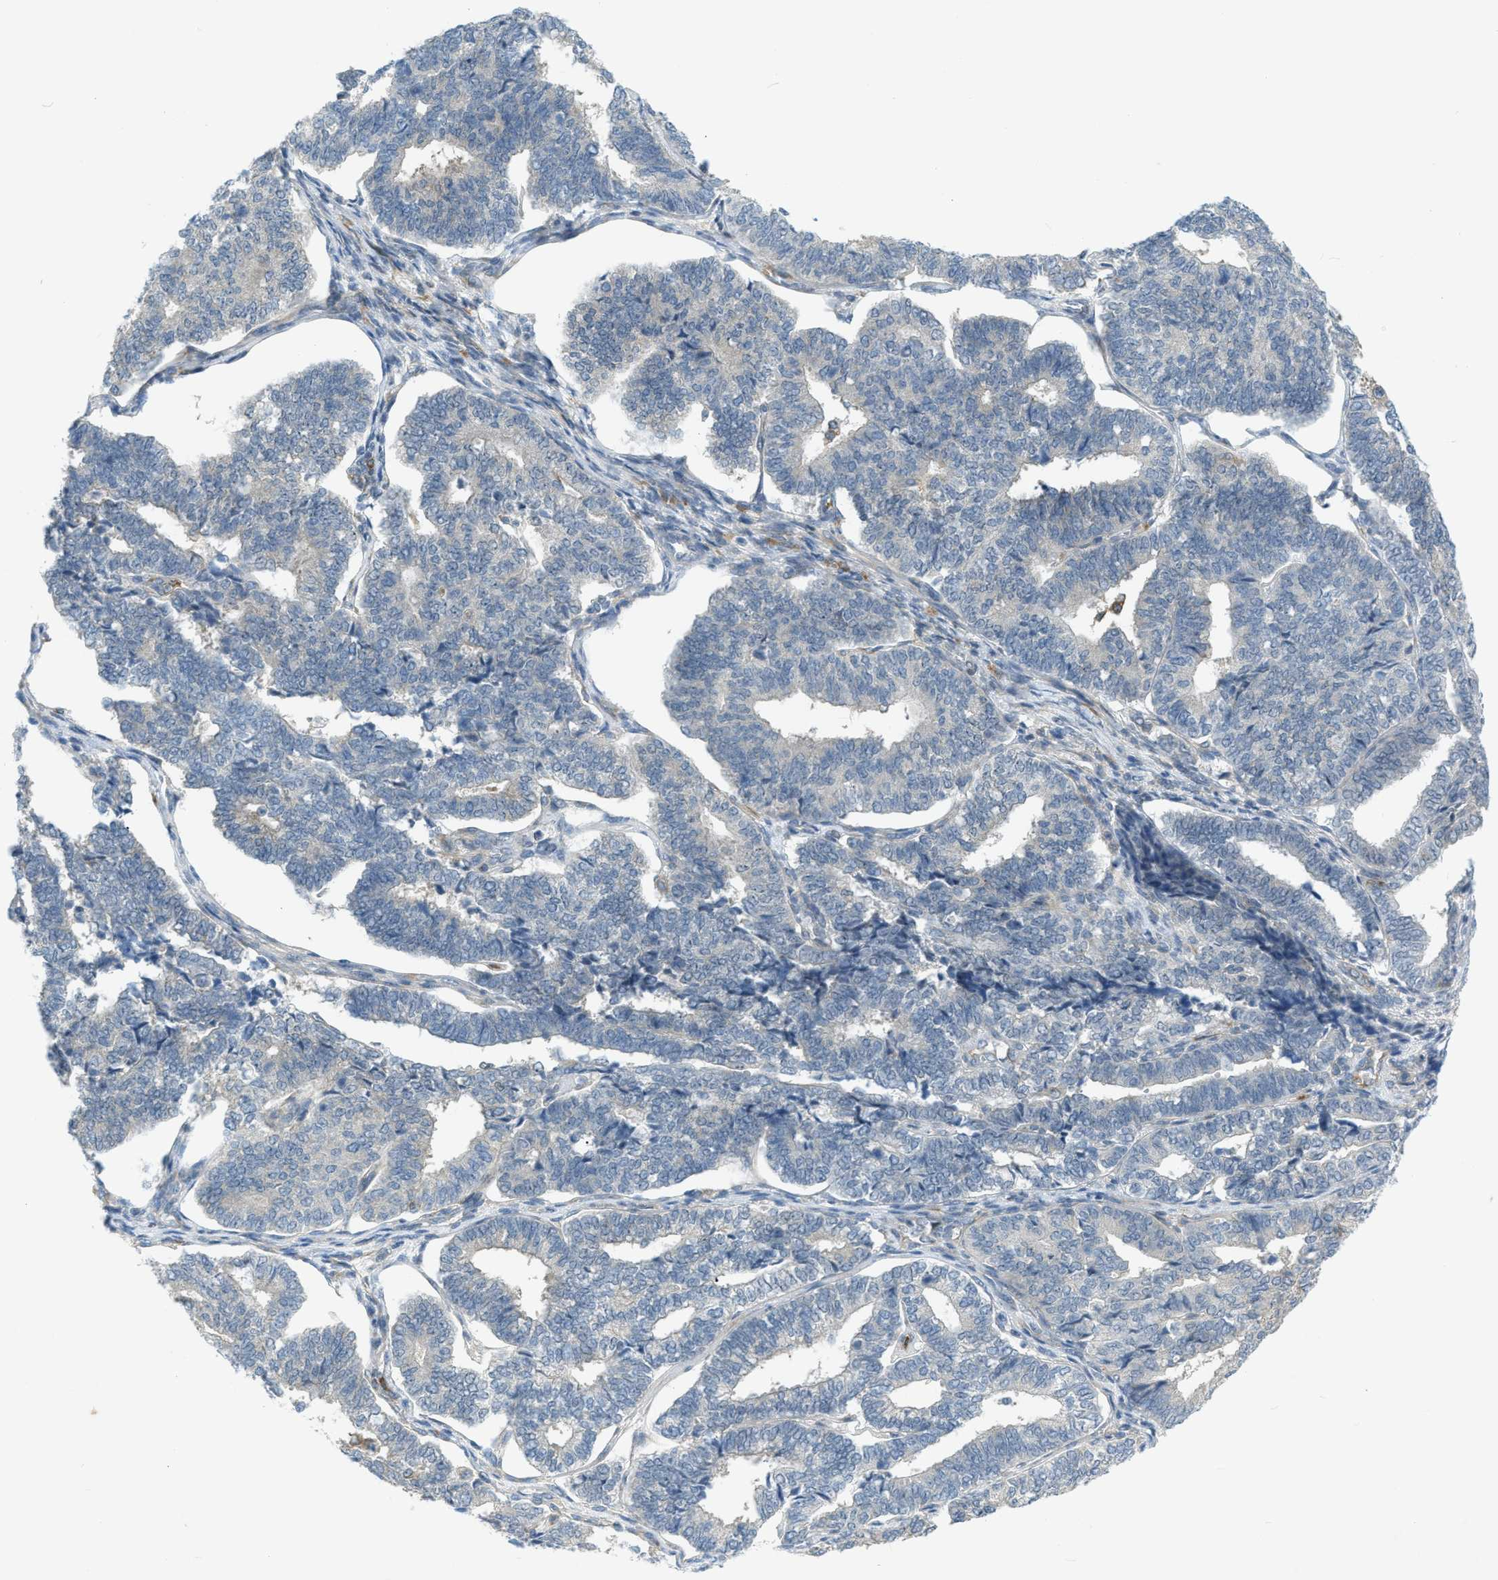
{"staining": {"intensity": "negative", "quantity": "none", "location": "none"}, "tissue": "endometrial cancer", "cell_type": "Tumor cells", "image_type": "cancer", "snomed": [{"axis": "morphology", "description": "Adenocarcinoma, NOS"}, {"axis": "topography", "description": "Endometrium"}], "caption": "DAB (3,3'-diaminobenzidine) immunohistochemical staining of adenocarcinoma (endometrial) displays no significant positivity in tumor cells. (DAB (3,3'-diaminobenzidine) IHC with hematoxylin counter stain).", "gene": "ZNF408", "patient": {"sex": "female", "age": 70}}